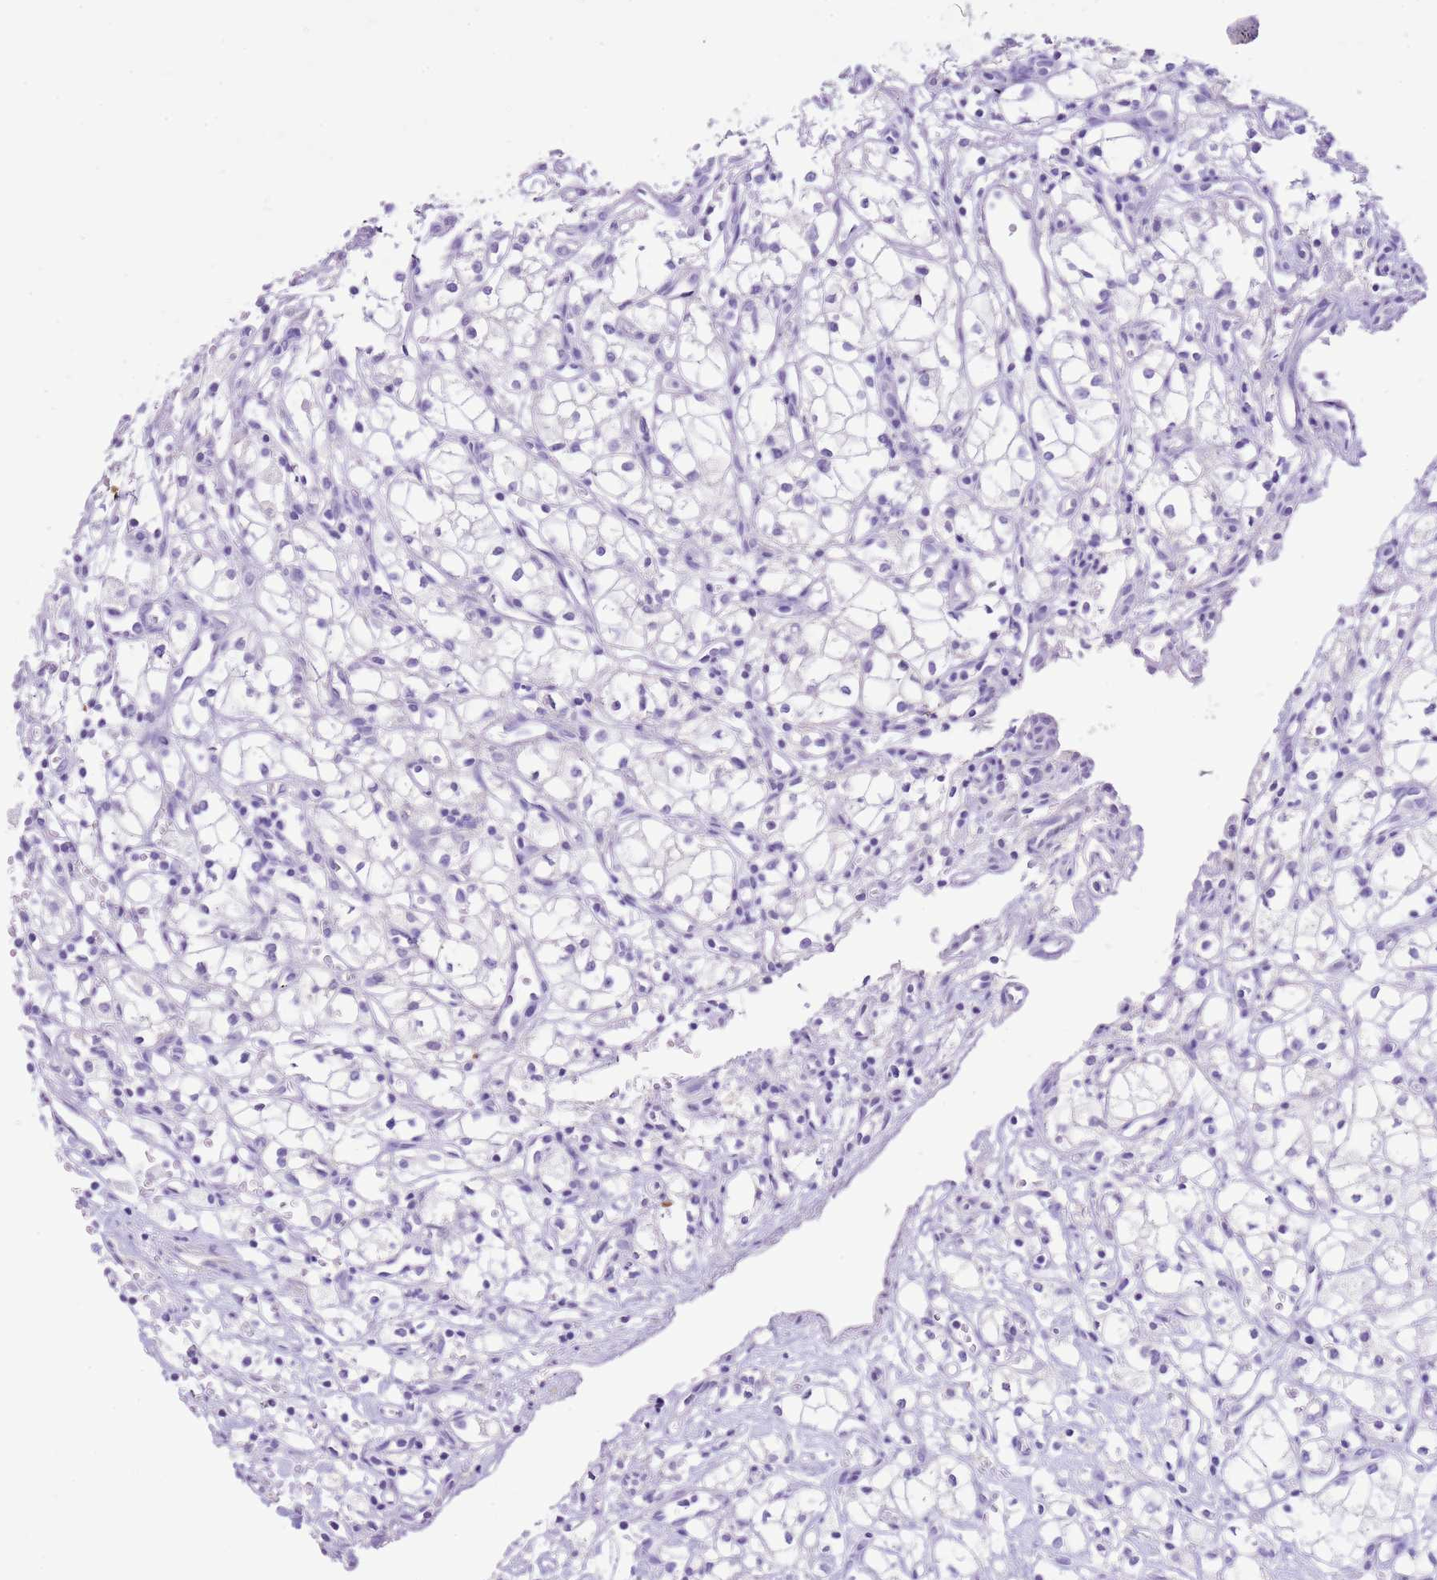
{"staining": {"intensity": "negative", "quantity": "none", "location": "none"}, "tissue": "renal cancer", "cell_type": "Tumor cells", "image_type": "cancer", "snomed": [{"axis": "morphology", "description": "Adenocarcinoma, NOS"}, {"axis": "topography", "description": "Kidney"}], "caption": "The image demonstrates no significant staining in tumor cells of renal adenocarcinoma. (DAB immunohistochemistry (IHC) with hematoxylin counter stain).", "gene": "AAR2", "patient": {"sex": "male", "age": 59}}